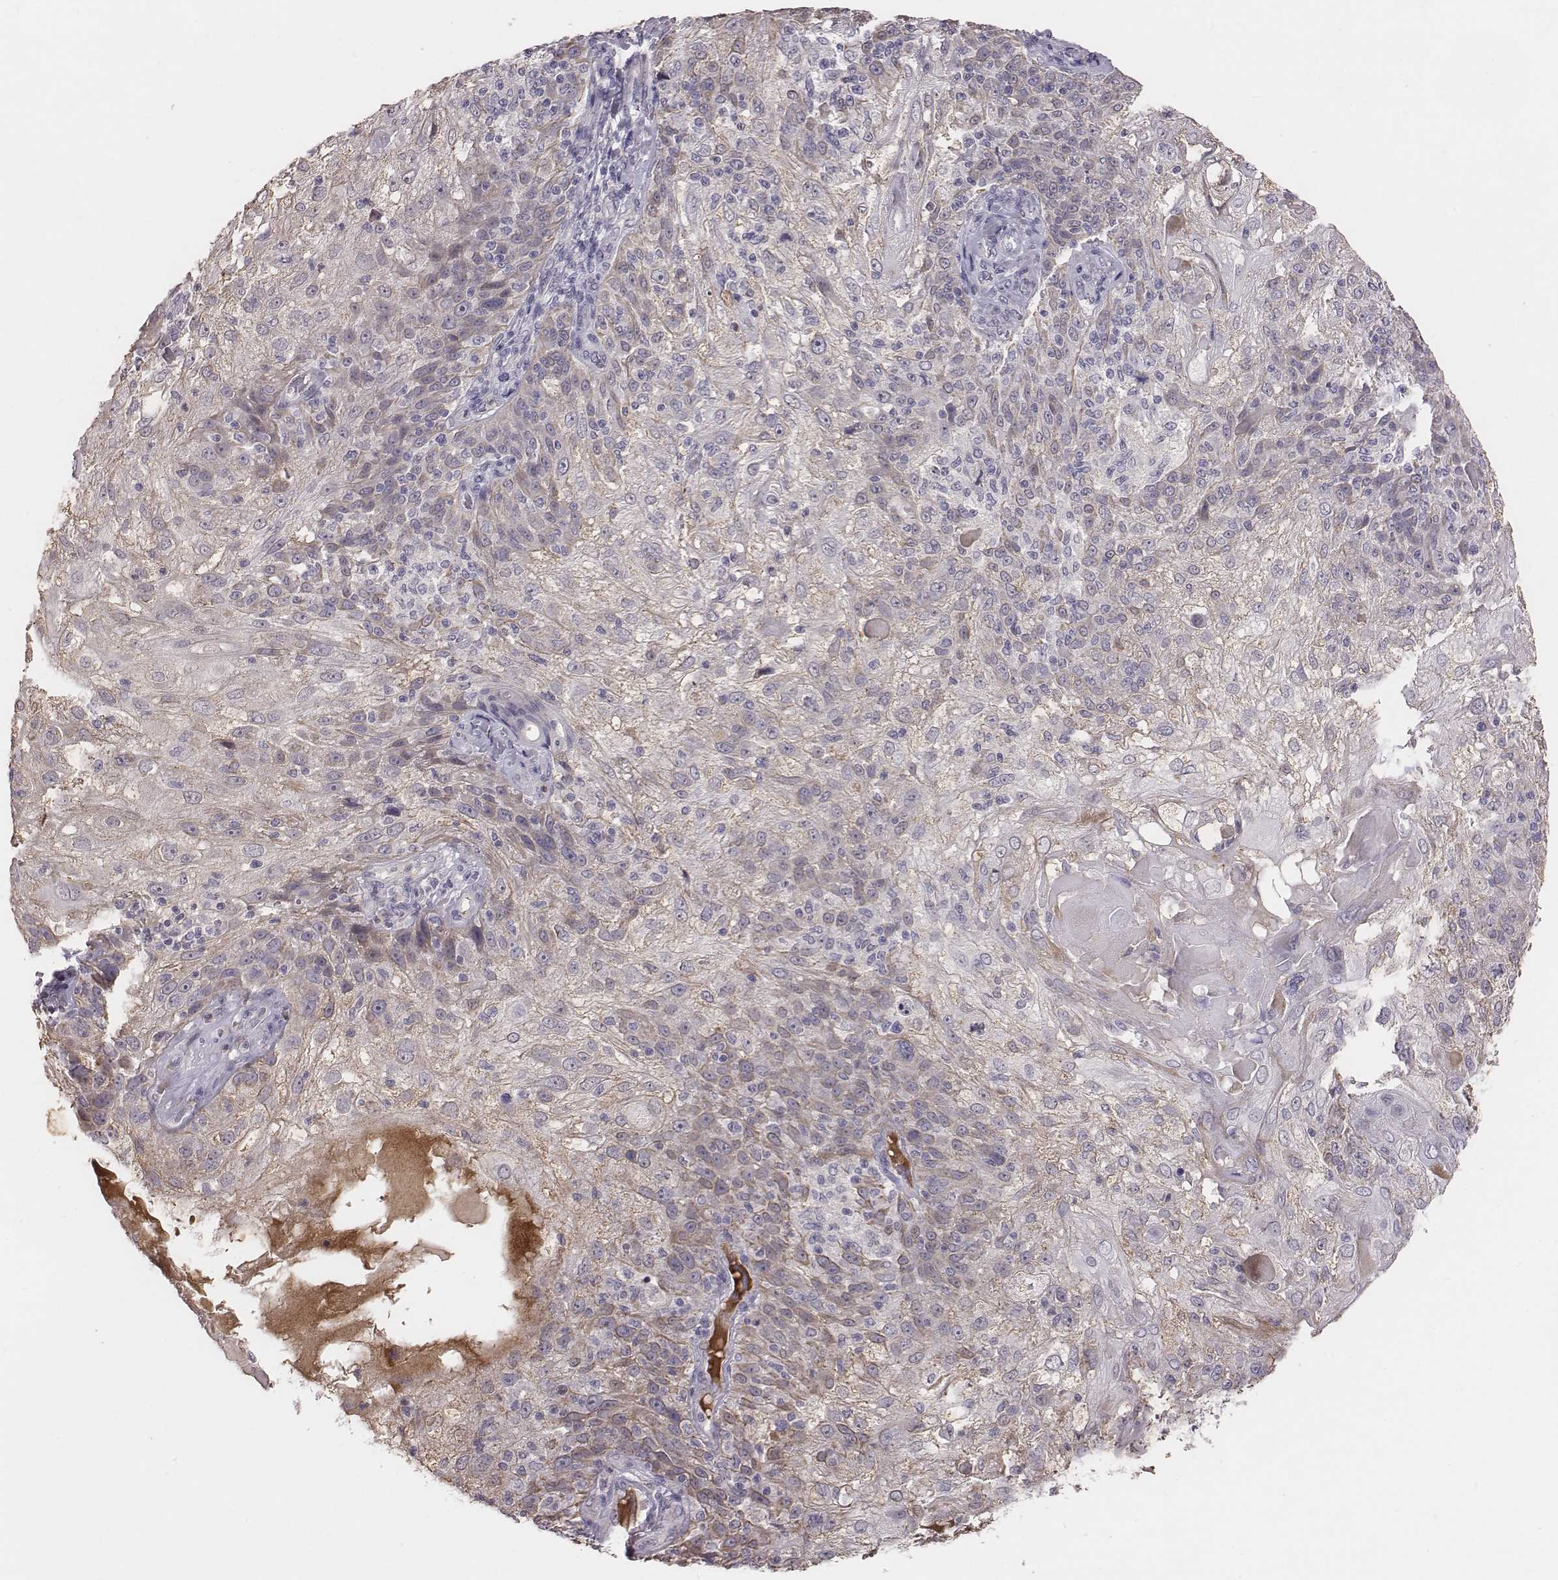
{"staining": {"intensity": "negative", "quantity": "none", "location": "none"}, "tissue": "skin cancer", "cell_type": "Tumor cells", "image_type": "cancer", "snomed": [{"axis": "morphology", "description": "Normal tissue, NOS"}, {"axis": "morphology", "description": "Squamous cell carcinoma, NOS"}, {"axis": "topography", "description": "Skin"}], "caption": "Tumor cells are negative for brown protein staining in skin squamous cell carcinoma. (DAB (3,3'-diaminobenzidine) immunohistochemistry with hematoxylin counter stain).", "gene": "SLC22A6", "patient": {"sex": "female", "age": 83}}